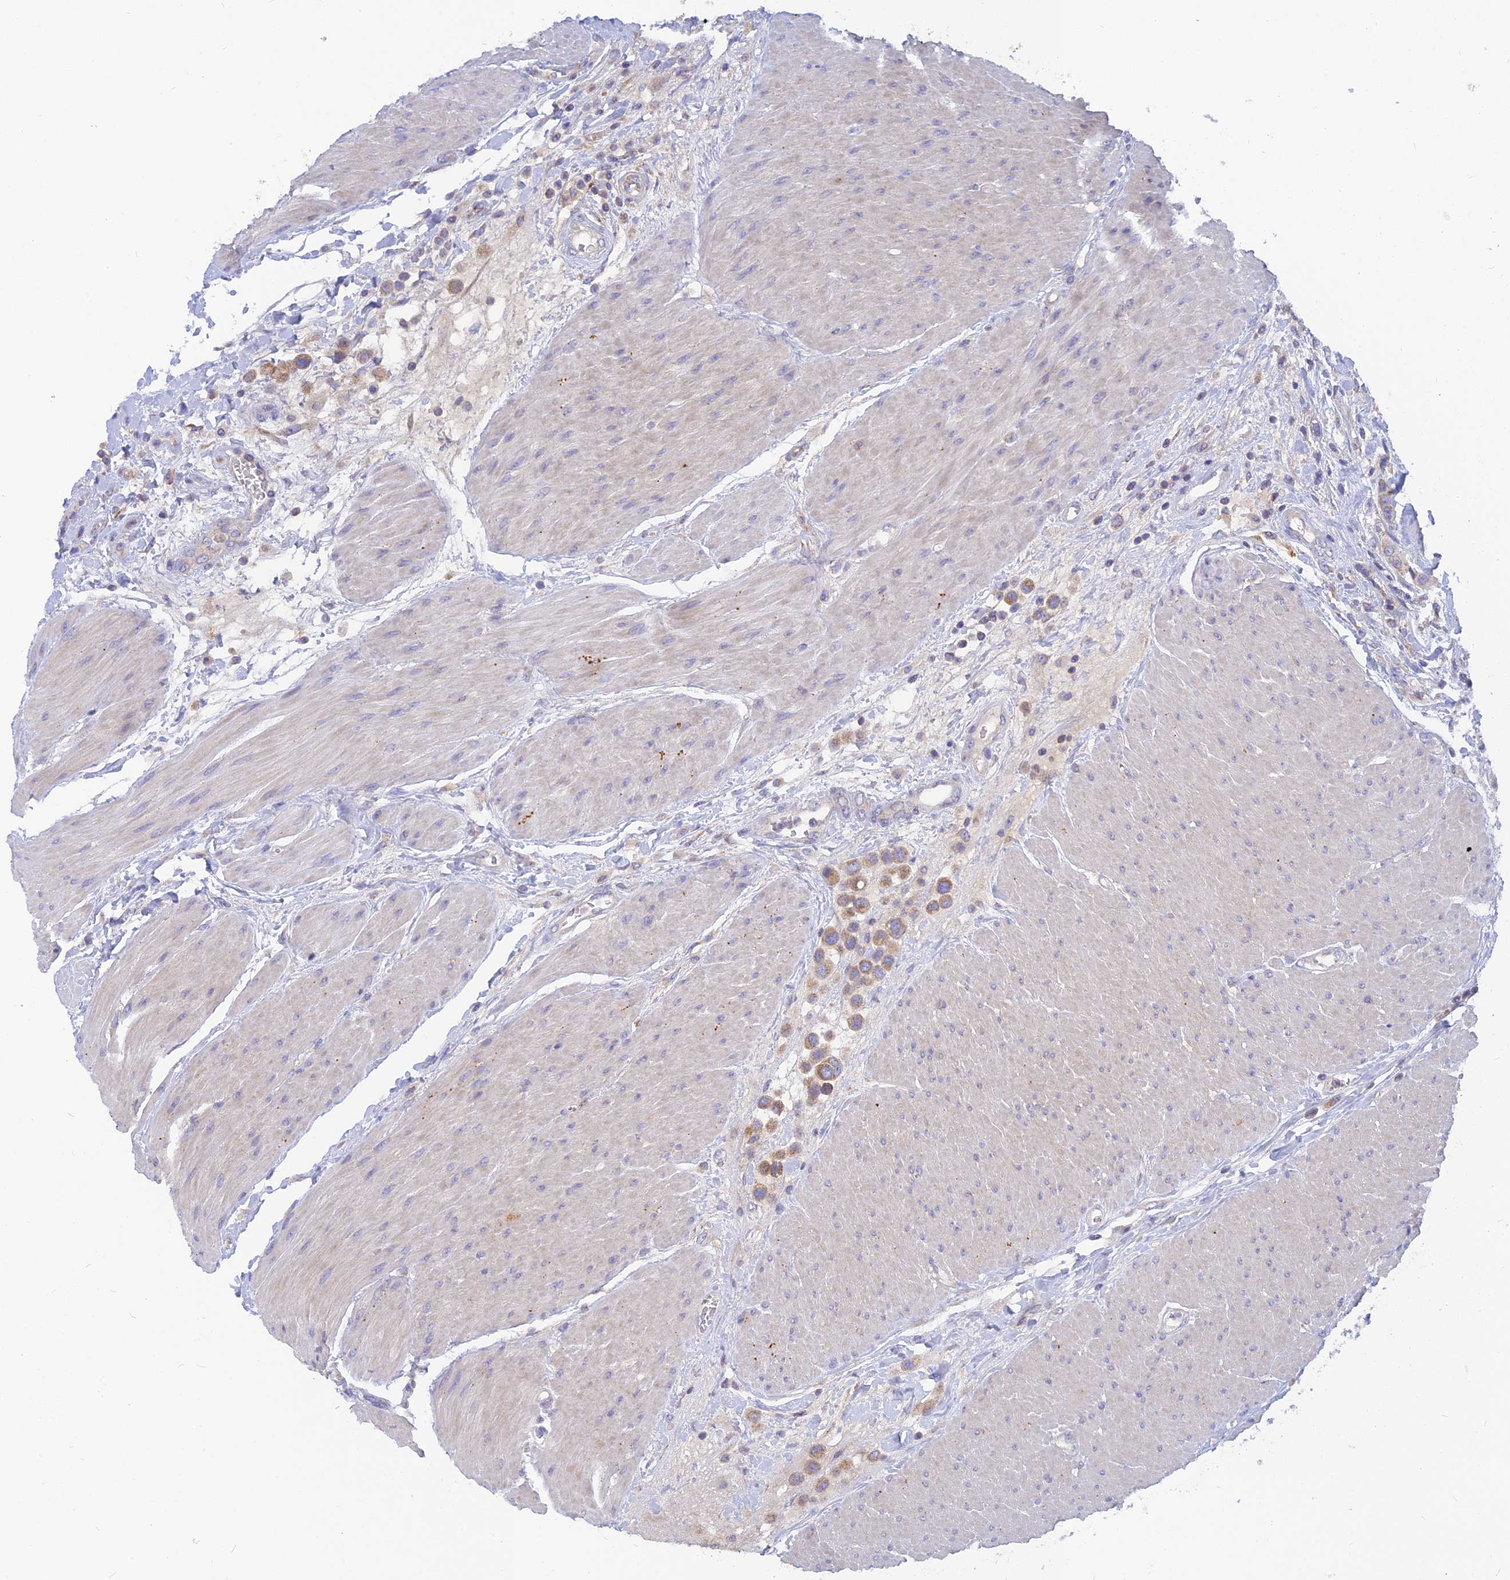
{"staining": {"intensity": "weak", "quantity": ">75%", "location": "cytoplasmic/membranous"}, "tissue": "urothelial cancer", "cell_type": "Tumor cells", "image_type": "cancer", "snomed": [{"axis": "morphology", "description": "Urothelial carcinoma, High grade"}, {"axis": "topography", "description": "Urinary bladder"}], "caption": "Immunohistochemistry of human high-grade urothelial carcinoma shows low levels of weak cytoplasmic/membranous expression in approximately >75% of tumor cells.", "gene": "CACNA1B", "patient": {"sex": "male", "age": 50}}